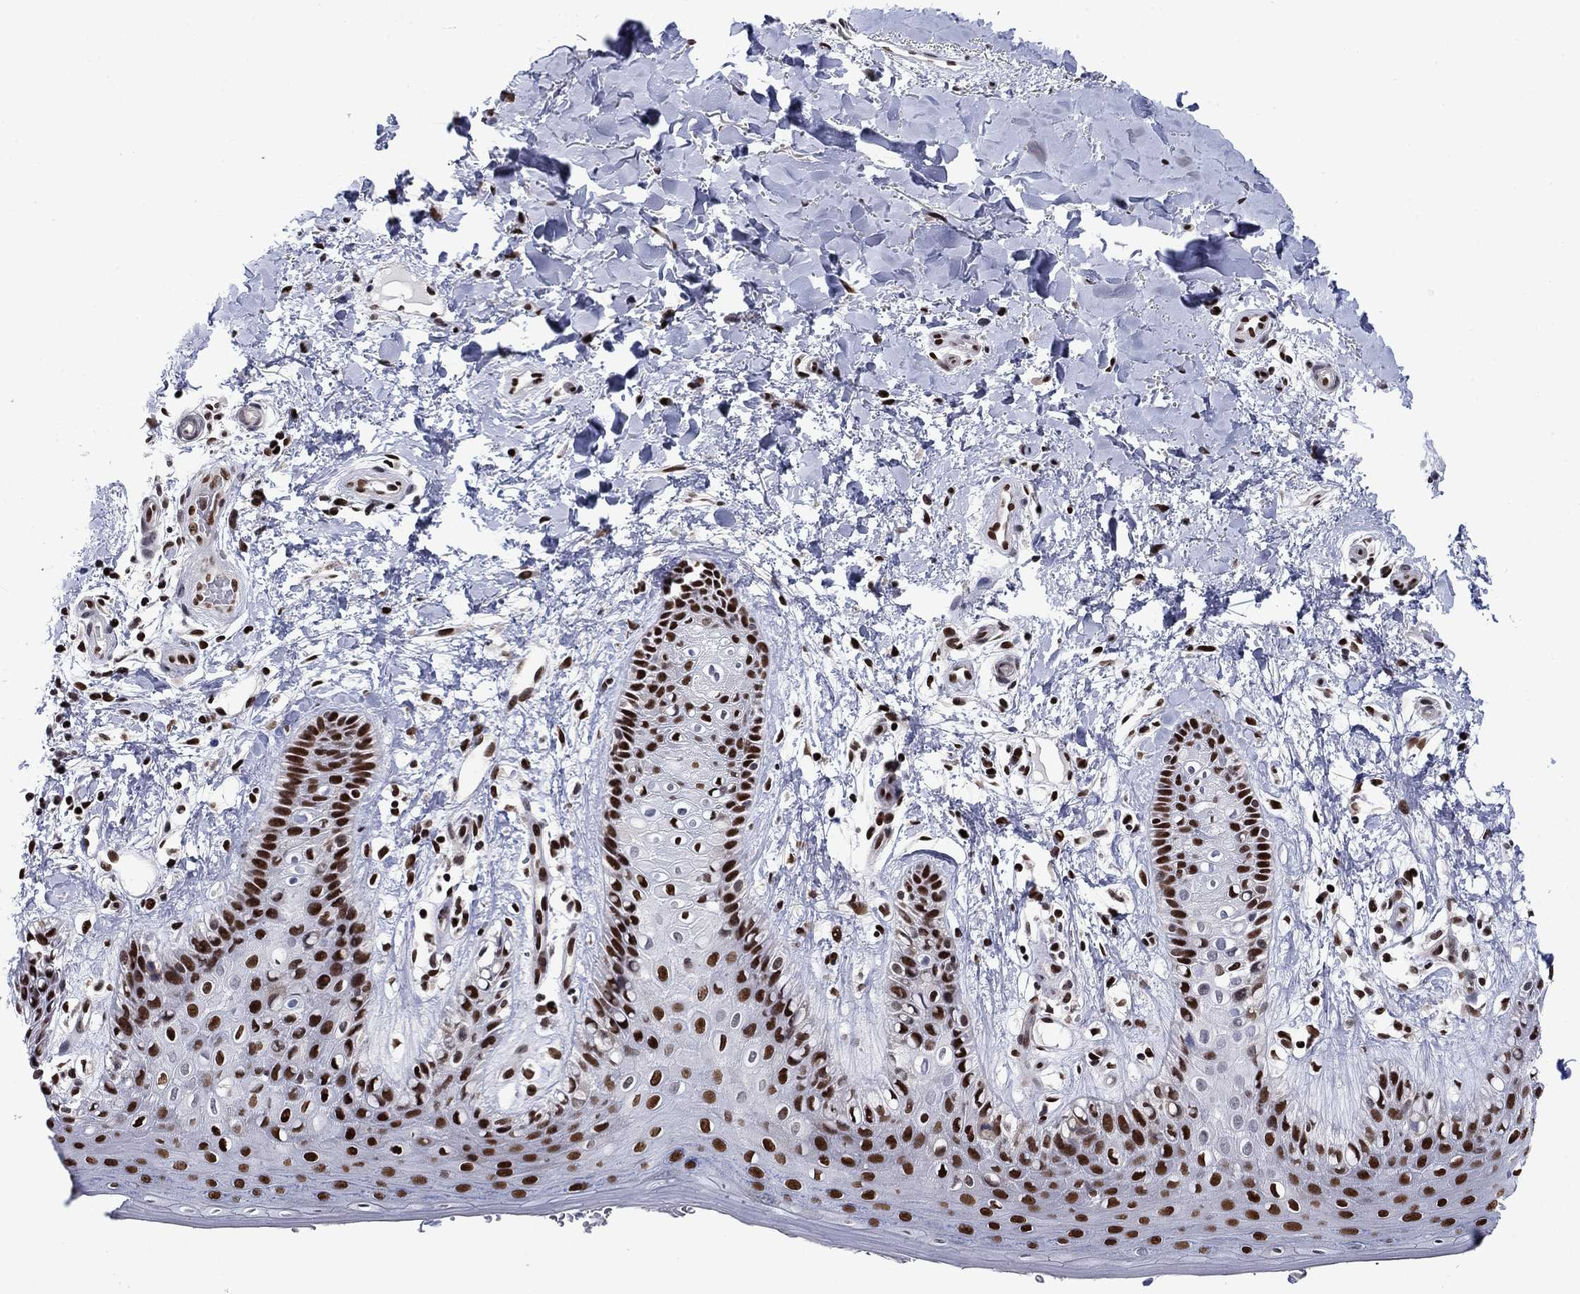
{"staining": {"intensity": "strong", "quantity": ">75%", "location": "nuclear"}, "tissue": "skin", "cell_type": "Epidermal cells", "image_type": "normal", "snomed": [{"axis": "morphology", "description": "Normal tissue, NOS"}, {"axis": "topography", "description": "Anal"}], "caption": "A high-resolution histopathology image shows immunohistochemistry (IHC) staining of unremarkable skin, which exhibits strong nuclear expression in approximately >75% of epidermal cells. Immunohistochemistry stains the protein of interest in brown and the nuclei are stained blue.", "gene": "RPRD1B", "patient": {"sex": "male", "age": 36}}